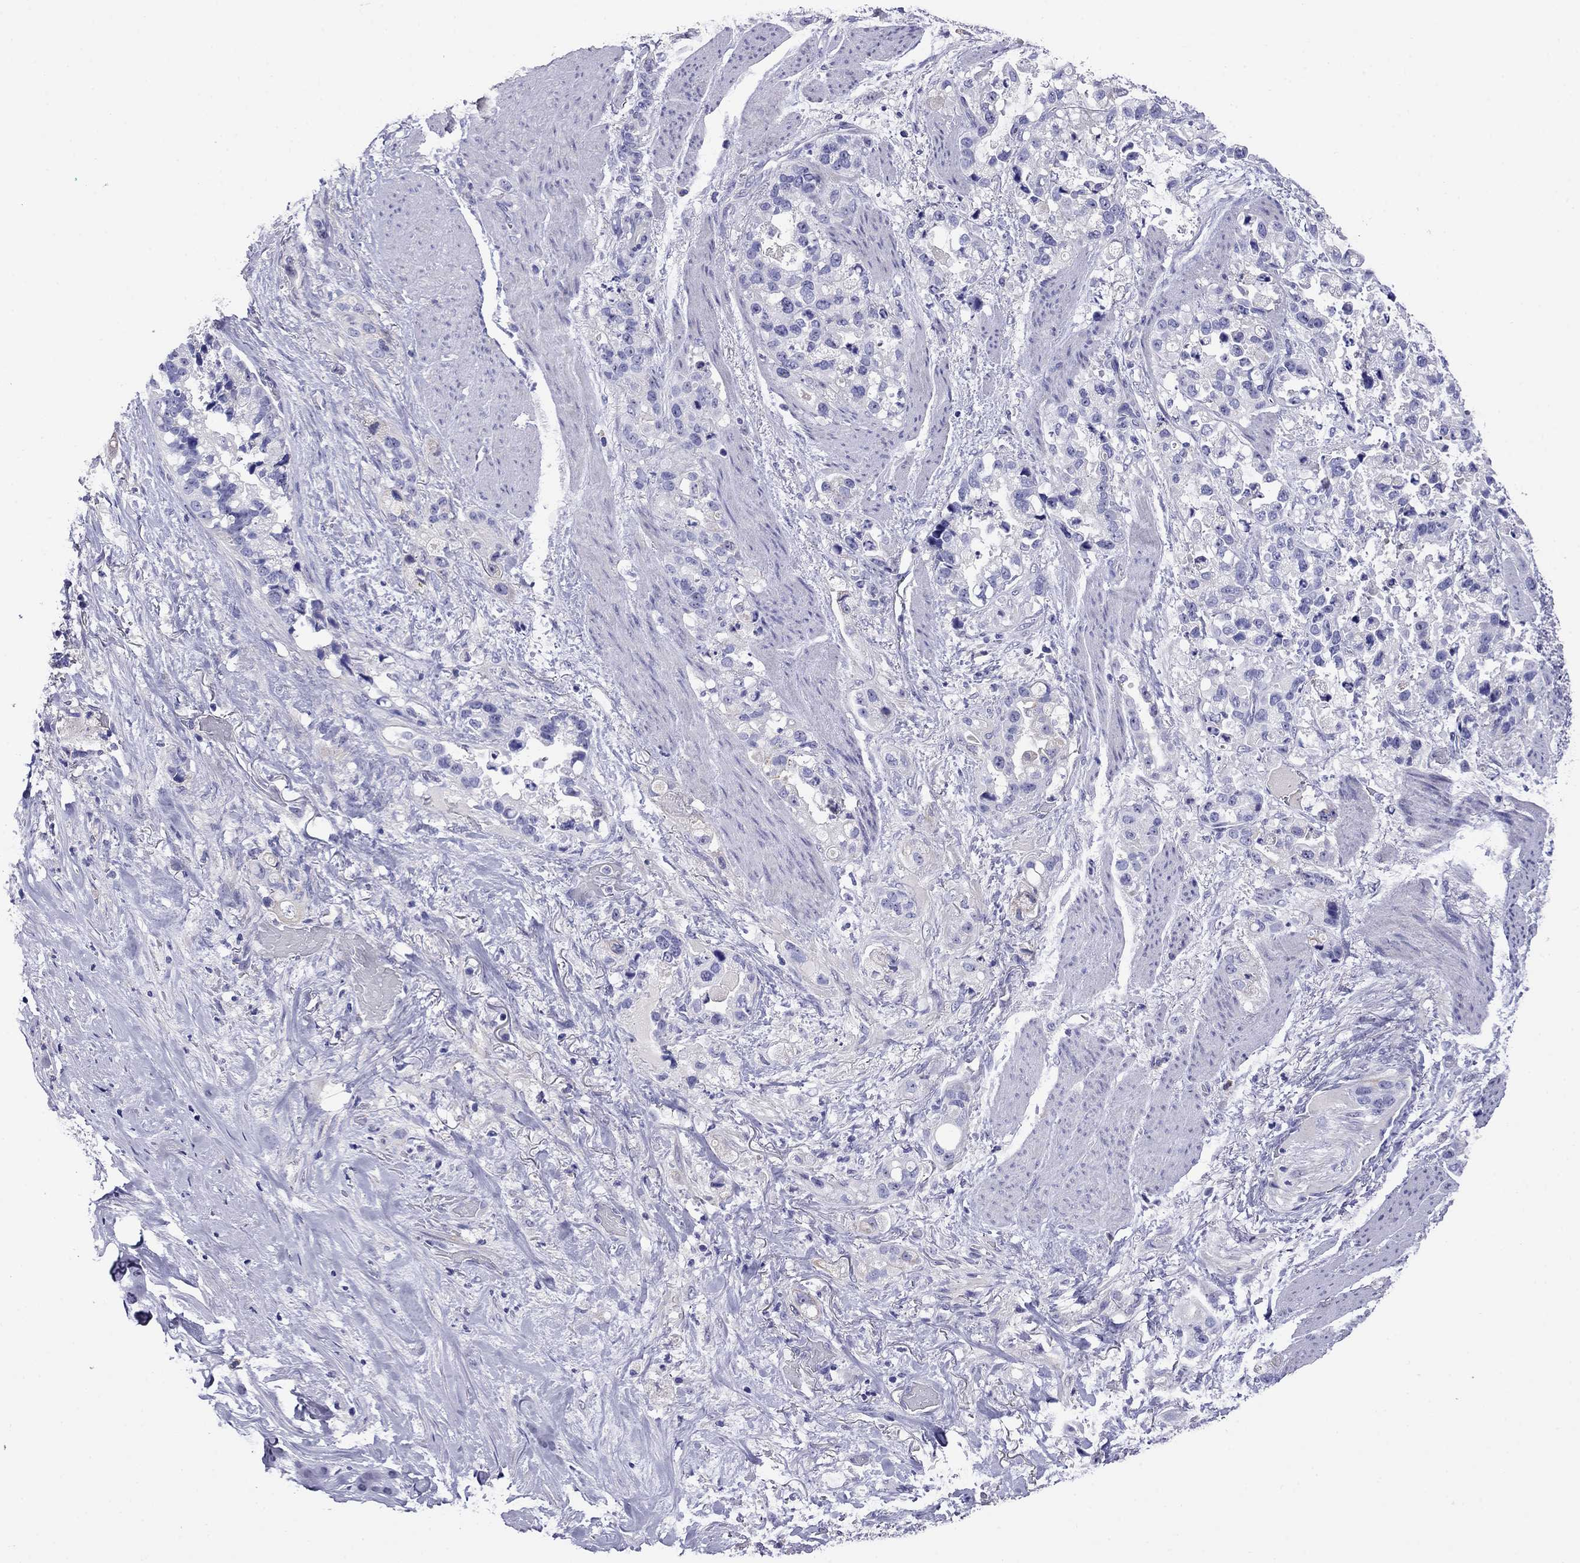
{"staining": {"intensity": "negative", "quantity": "none", "location": "none"}, "tissue": "stomach cancer", "cell_type": "Tumor cells", "image_type": "cancer", "snomed": [{"axis": "morphology", "description": "Adenocarcinoma, NOS"}, {"axis": "topography", "description": "Stomach"}], "caption": "Tumor cells show no significant protein expression in stomach cancer. The staining is performed using DAB (3,3'-diaminobenzidine) brown chromogen with nuclei counter-stained in using hematoxylin.", "gene": "SCG2", "patient": {"sex": "male", "age": 59}}